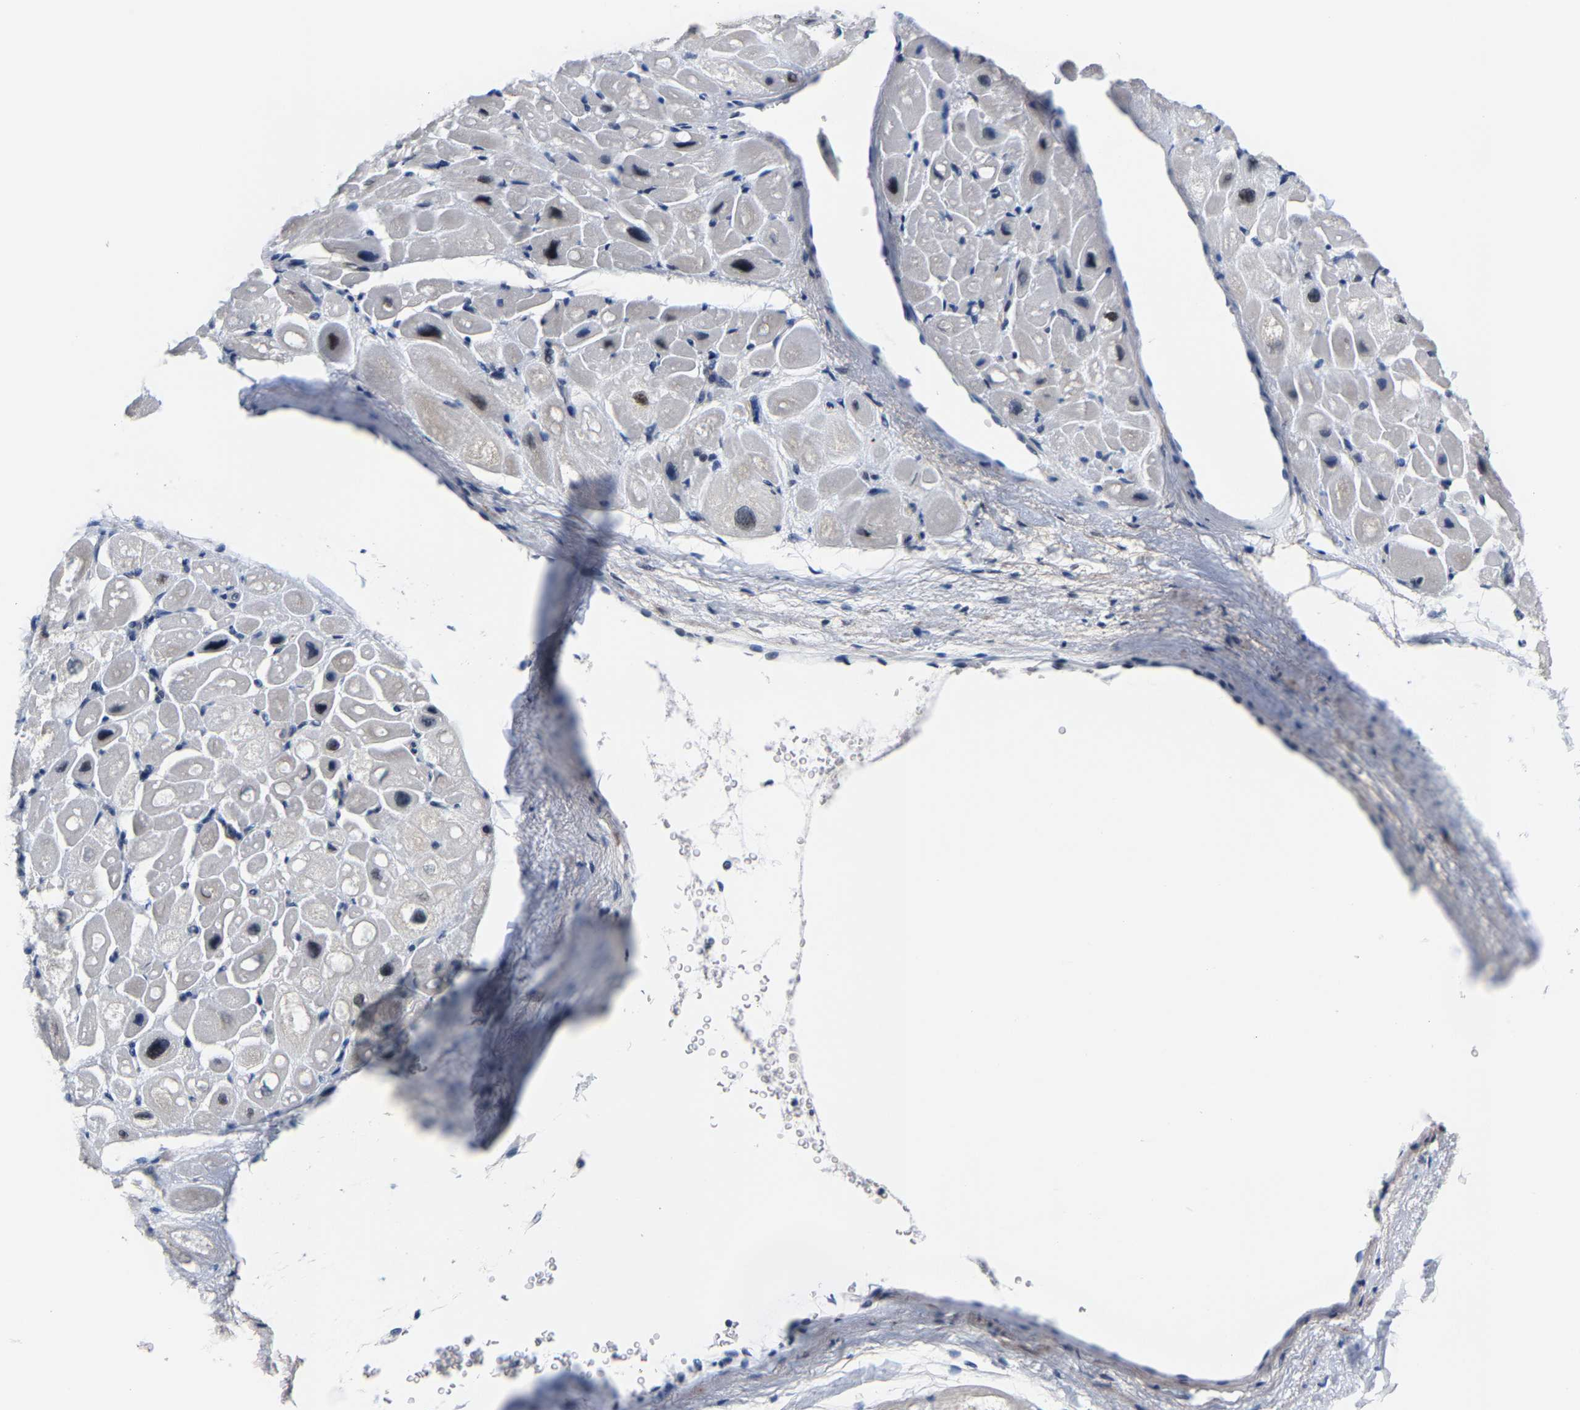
{"staining": {"intensity": "strong", "quantity": ">75%", "location": "nuclear"}, "tissue": "heart muscle", "cell_type": "Cardiomyocytes", "image_type": "normal", "snomed": [{"axis": "morphology", "description": "Normal tissue, NOS"}, {"axis": "topography", "description": "Heart"}], "caption": "Brown immunohistochemical staining in normal heart muscle exhibits strong nuclear positivity in approximately >75% of cardiomyocytes. The staining was performed using DAB, with brown indicating positive protein expression. Nuclei are stained blue with hematoxylin.", "gene": "FAM180A", "patient": {"sex": "male", "age": 49}}